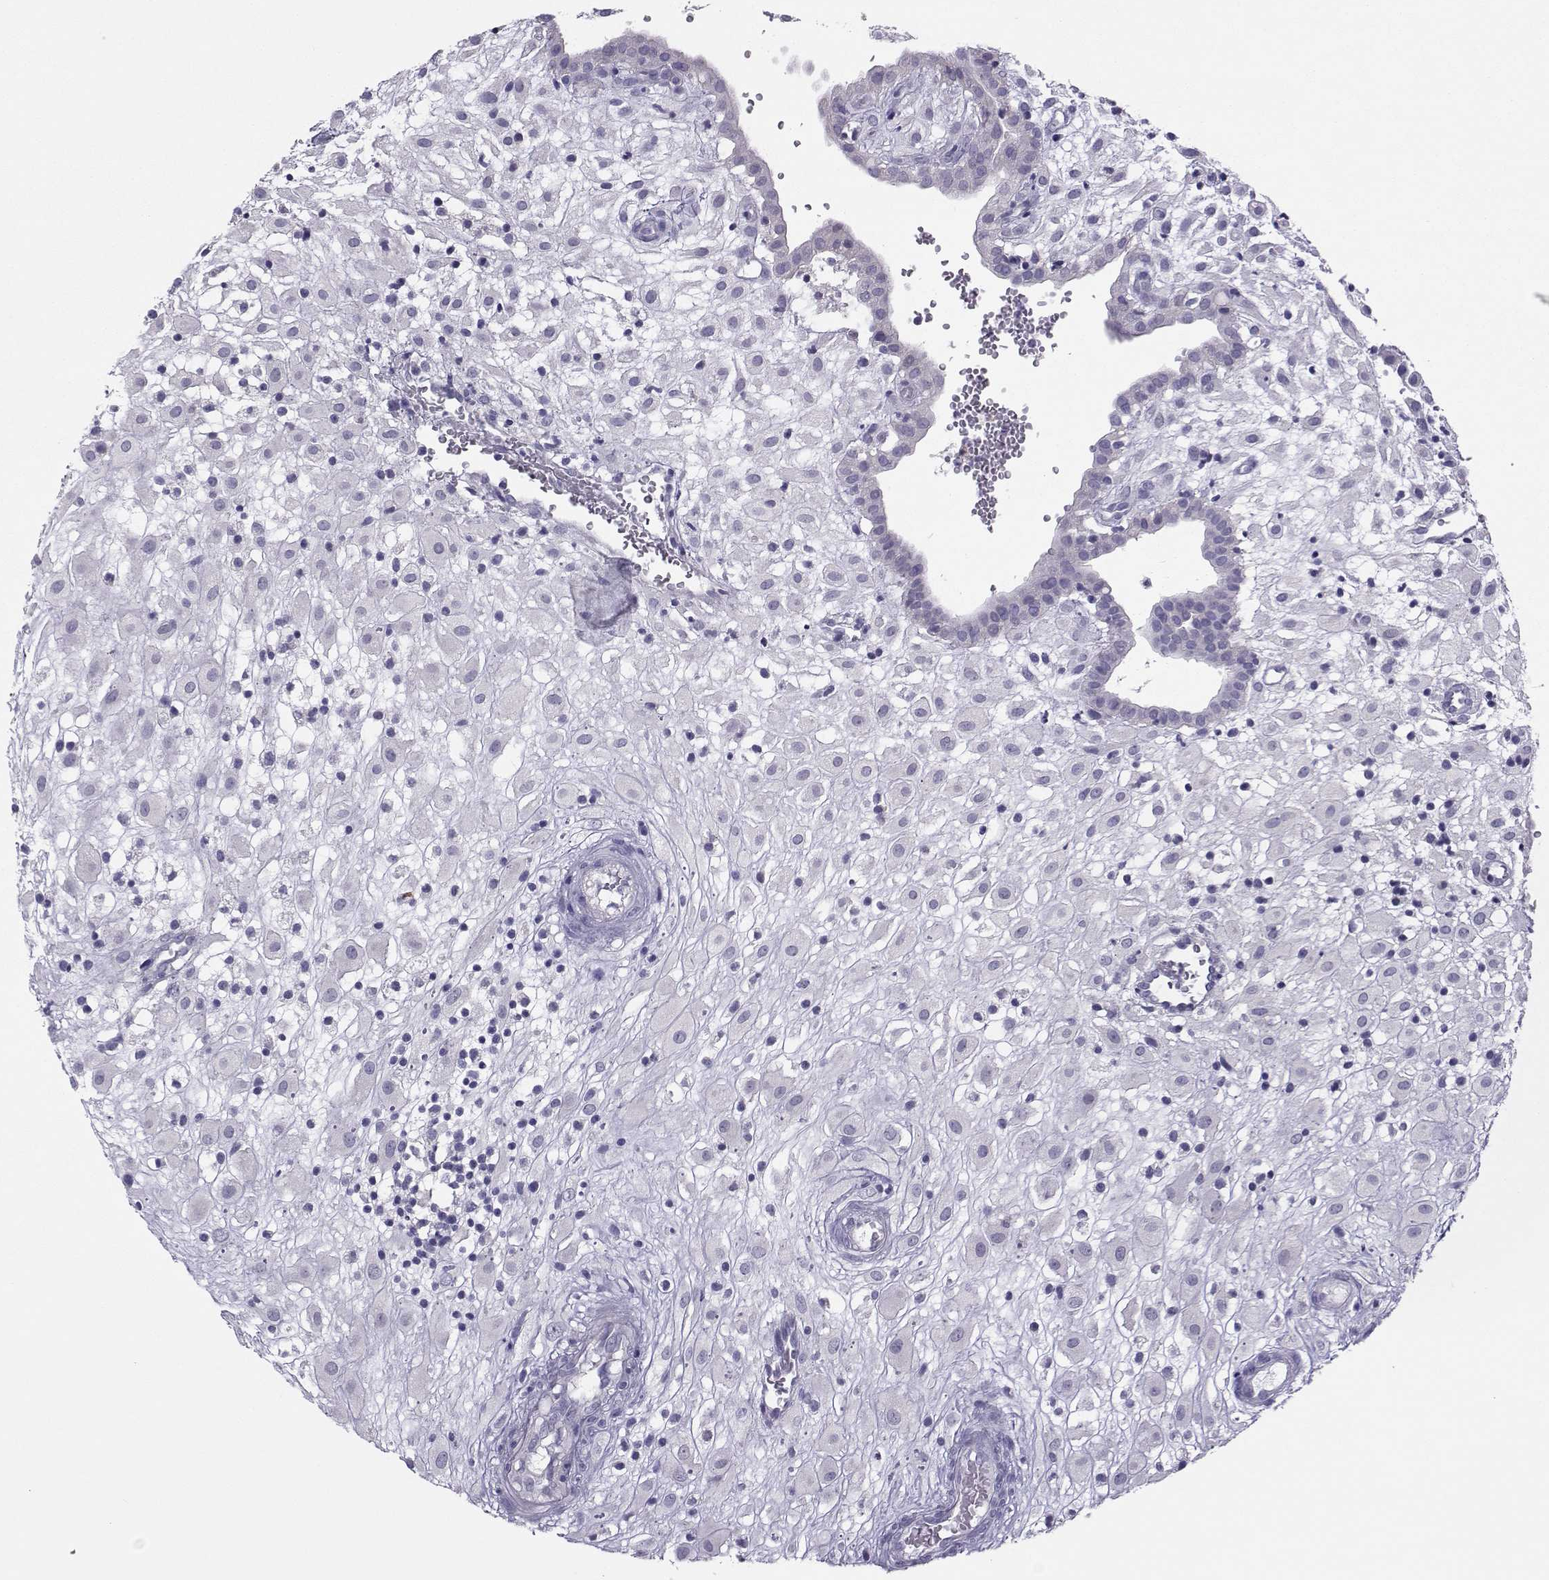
{"staining": {"intensity": "negative", "quantity": "none", "location": "none"}, "tissue": "placenta", "cell_type": "Decidual cells", "image_type": "normal", "snomed": [{"axis": "morphology", "description": "Normal tissue, NOS"}, {"axis": "topography", "description": "Placenta"}], "caption": "Immunohistochemical staining of normal placenta shows no significant positivity in decidual cells.", "gene": "TRPM7", "patient": {"sex": "female", "age": 24}}